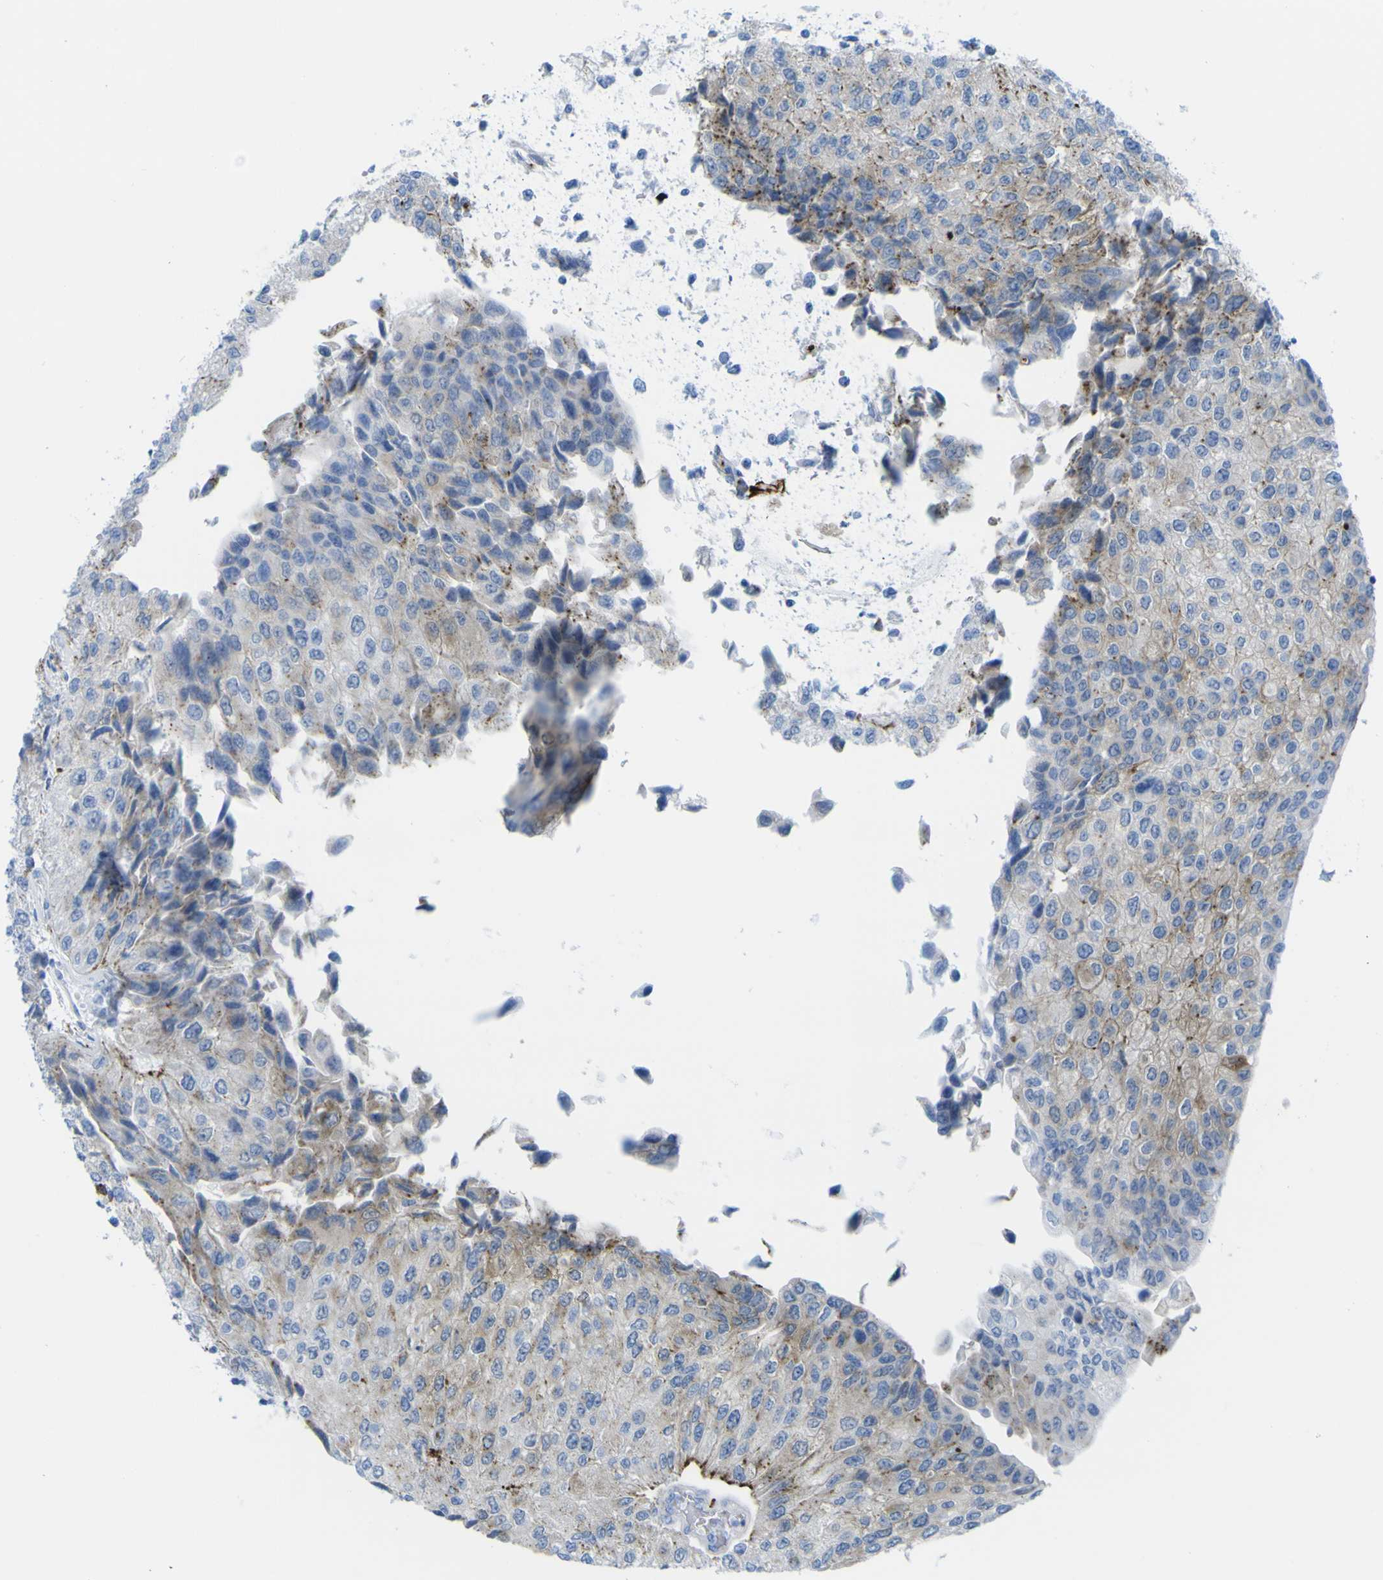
{"staining": {"intensity": "moderate", "quantity": "<25%", "location": "cytoplasmic/membranous"}, "tissue": "urothelial cancer", "cell_type": "Tumor cells", "image_type": "cancer", "snomed": [{"axis": "morphology", "description": "Urothelial carcinoma, High grade"}, {"axis": "topography", "description": "Kidney"}, {"axis": "topography", "description": "Urinary bladder"}], "caption": "High-magnification brightfield microscopy of urothelial cancer stained with DAB (brown) and counterstained with hematoxylin (blue). tumor cells exhibit moderate cytoplasmic/membranous staining is identified in about<25% of cells. Using DAB (brown) and hematoxylin (blue) stains, captured at high magnification using brightfield microscopy.", "gene": "PLD3", "patient": {"sex": "male", "age": 77}}